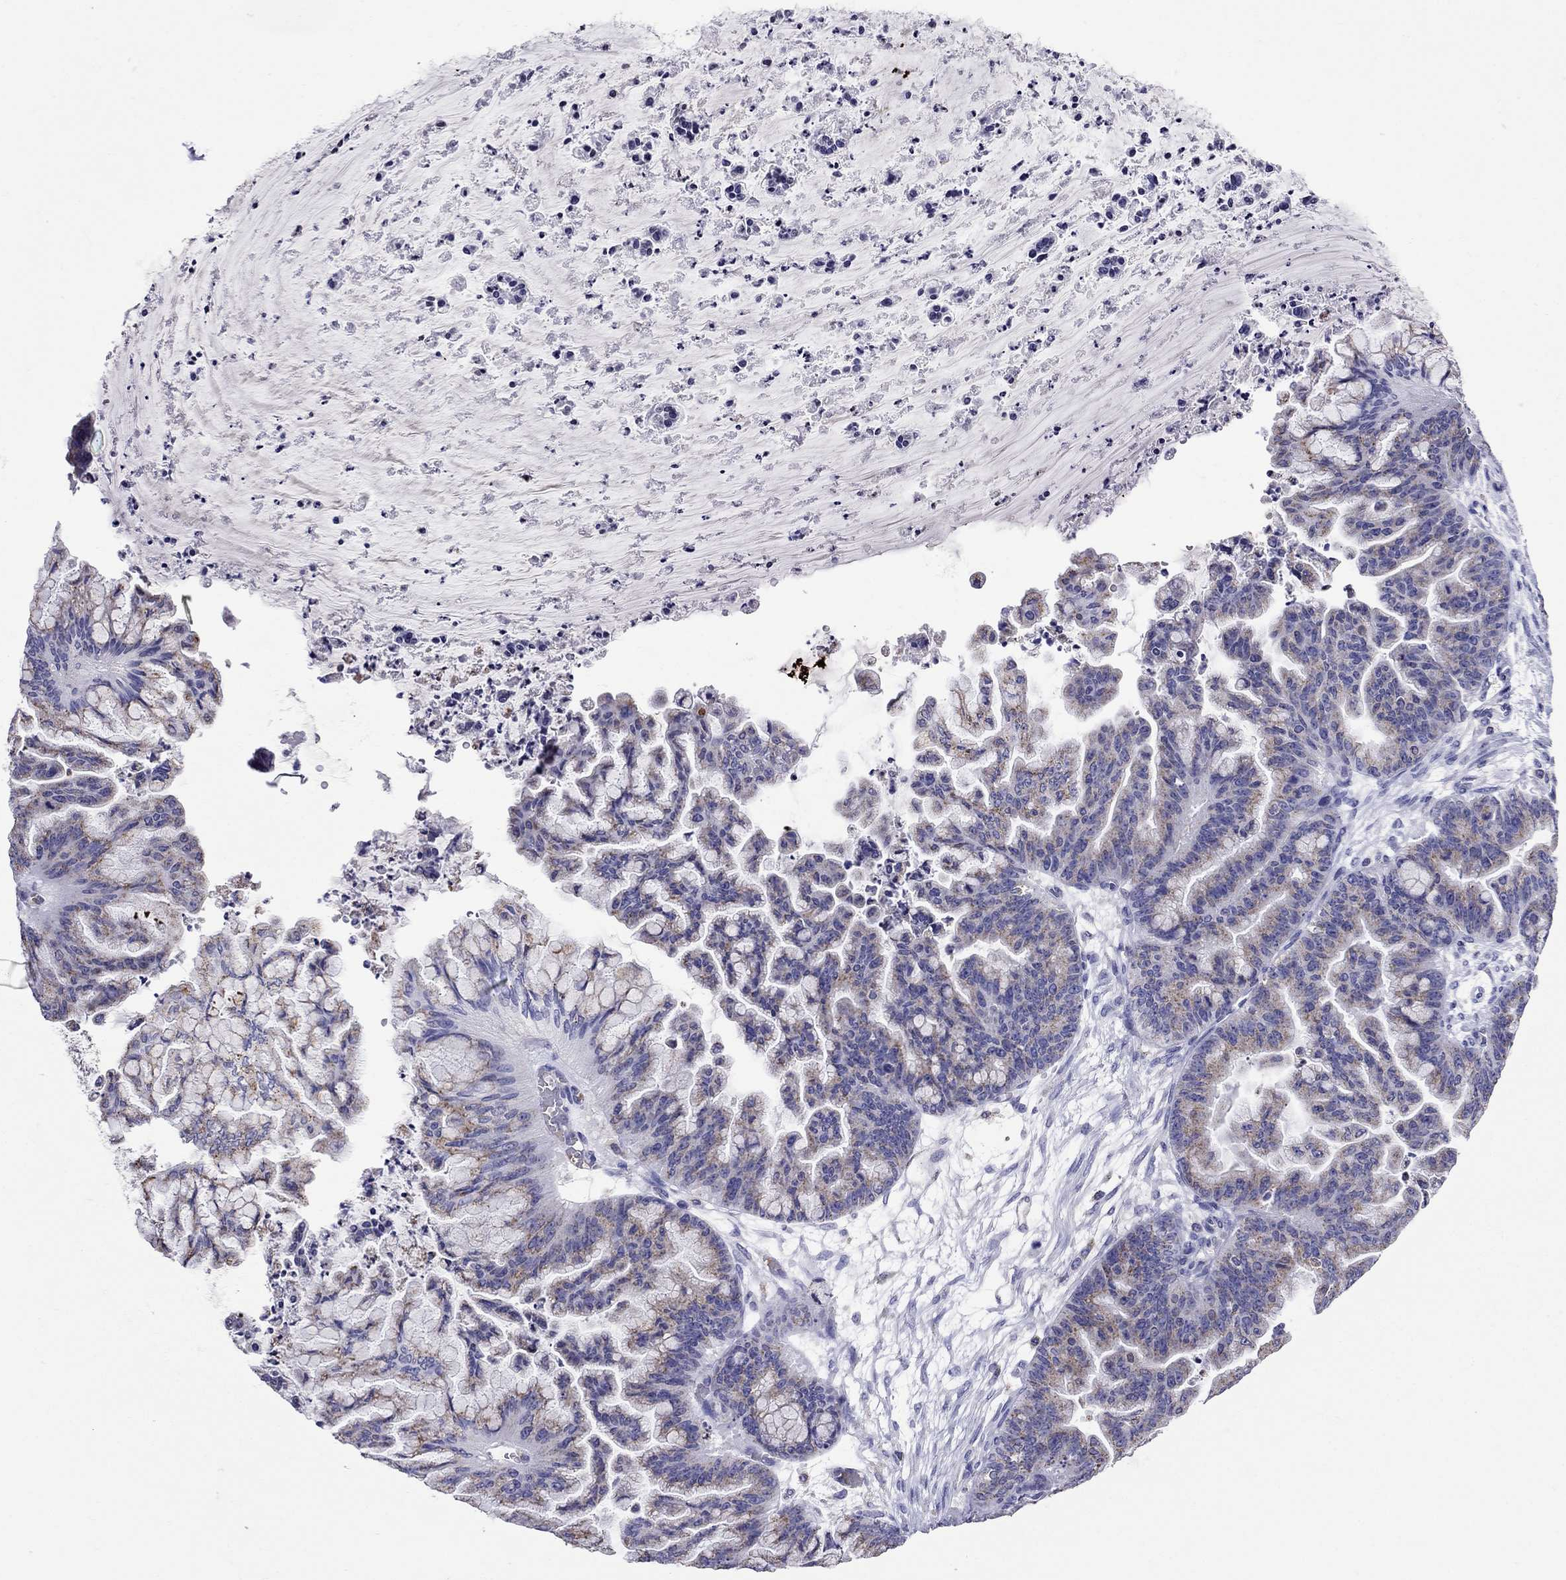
{"staining": {"intensity": "weak", "quantity": "25%-75%", "location": "cytoplasmic/membranous"}, "tissue": "ovarian cancer", "cell_type": "Tumor cells", "image_type": "cancer", "snomed": [{"axis": "morphology", "description": "Cystadenocarcinoma, mucinous, NOS"}, {"axis": "topography", "description": "Ovary"}], "caption": "Ovarian mucinous cystadenocarcinoma stained with a brown dye exhibits weak cytoplasmic/membranous positive staining in about 25%-75% of tumor cells.", "gene": "SCG2", "patient": {"sex": "female", "age": 67}}